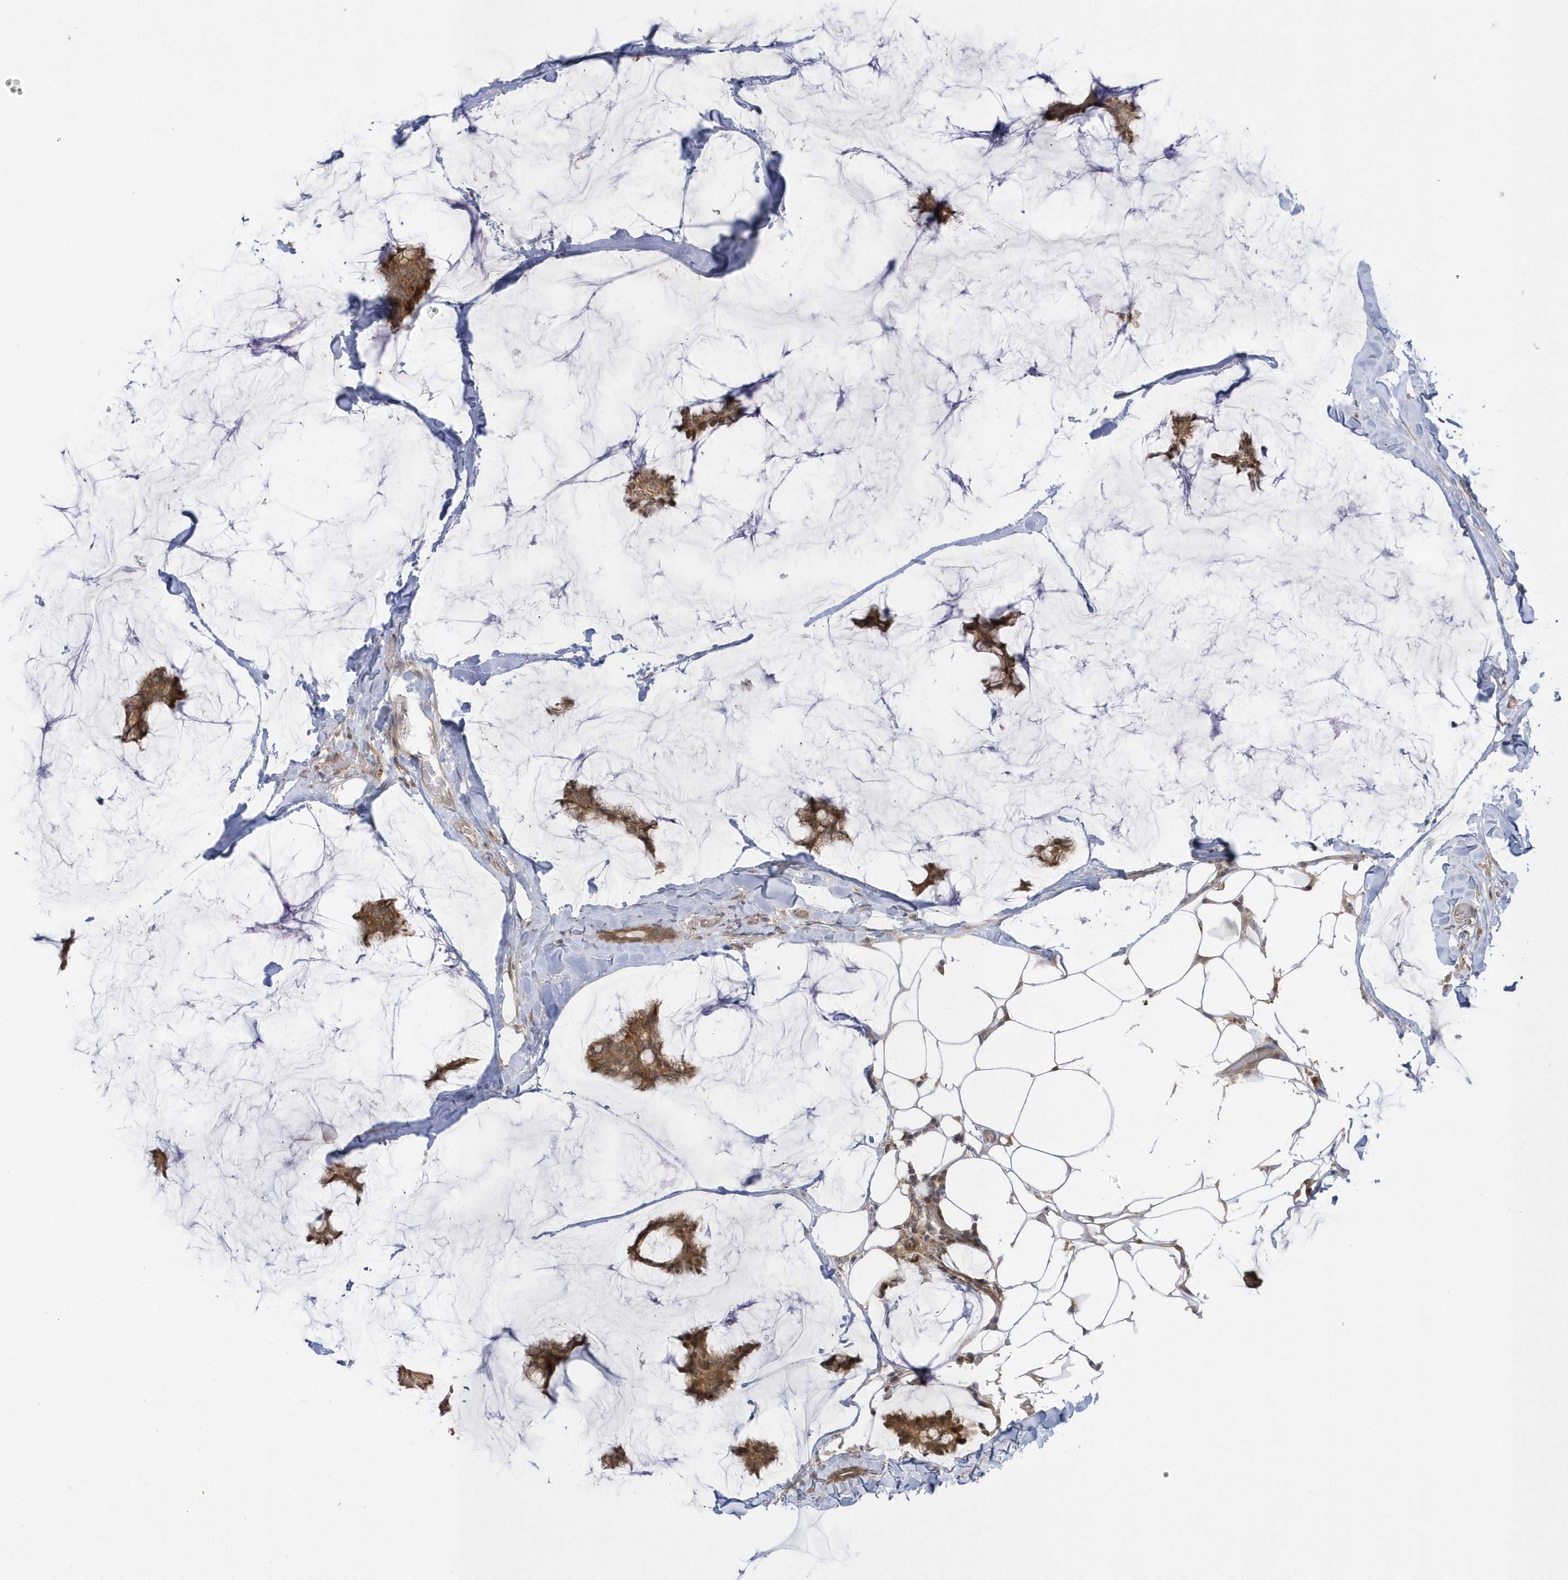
{"staining": {"intensity": "moderate", "quantity": ">75%", "location": "cytoplasmic/membranous,nuclear"}, "tissue": "breast cancer", "cell_type": "Tumor cells", "image_type": "cancer", "snomed": [{"axis": "morphology", "description": "Duct carcinoma"}, {"axis": "topography", "description": "Breast"}], "caption": "An immunohistochemistry (IHC) histopathology image of neoplastic tissue is shown. Protein staining in brown shows moderate cytoplasmic/membranous and nuclear positivity in intraductal carcinoma (breast) within tumor cells. Immunohistochemistry (ihc) stains the protein in brown and the nuclei are stained blue.", "gene": "NAF1", "patient": {"sex": "female", "age": 93}}